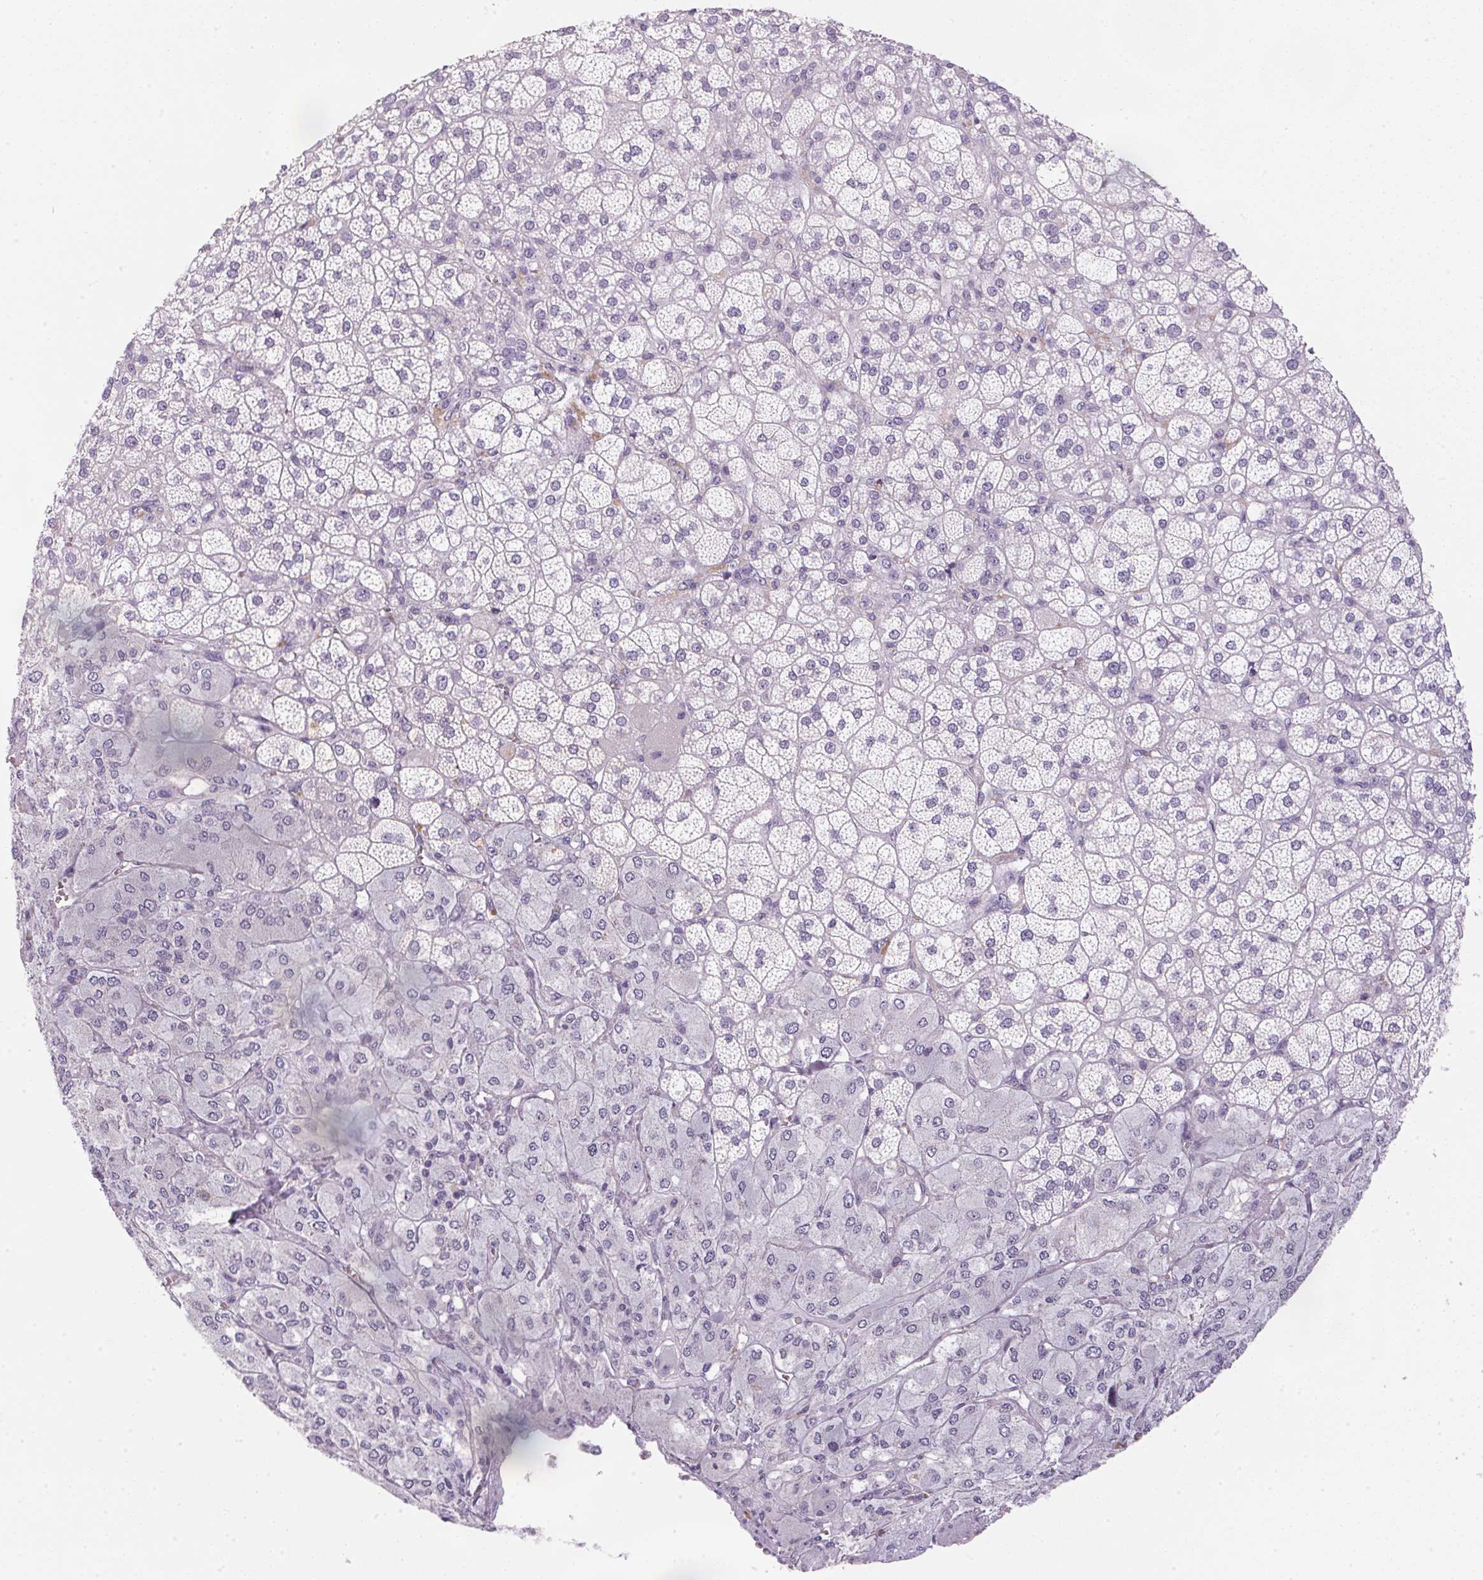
{"staining": {"intensity": "weak", "quantity": "<25%", "location": "cytoplasmic/membranous"}, "tissue": "adrenal gland", "cell_type": "Glandular cells", "image_type": "normal", "snomed": [{"axis": "morphology", "description": "Normal tissue, NOS"}, {"axis": "topography", "description": "Adrenal gland"}], "caption": "A high-resolution image shows IHC staining of normal adrenal gland, which displays no significant positivity in glandular cells. (DAB (3,3'-diaminobenzidine) immunohistochemistry with hematoxylin counter stain).", "gene": "ECPAS", "patient": {"sex": "female", "age": 60}}